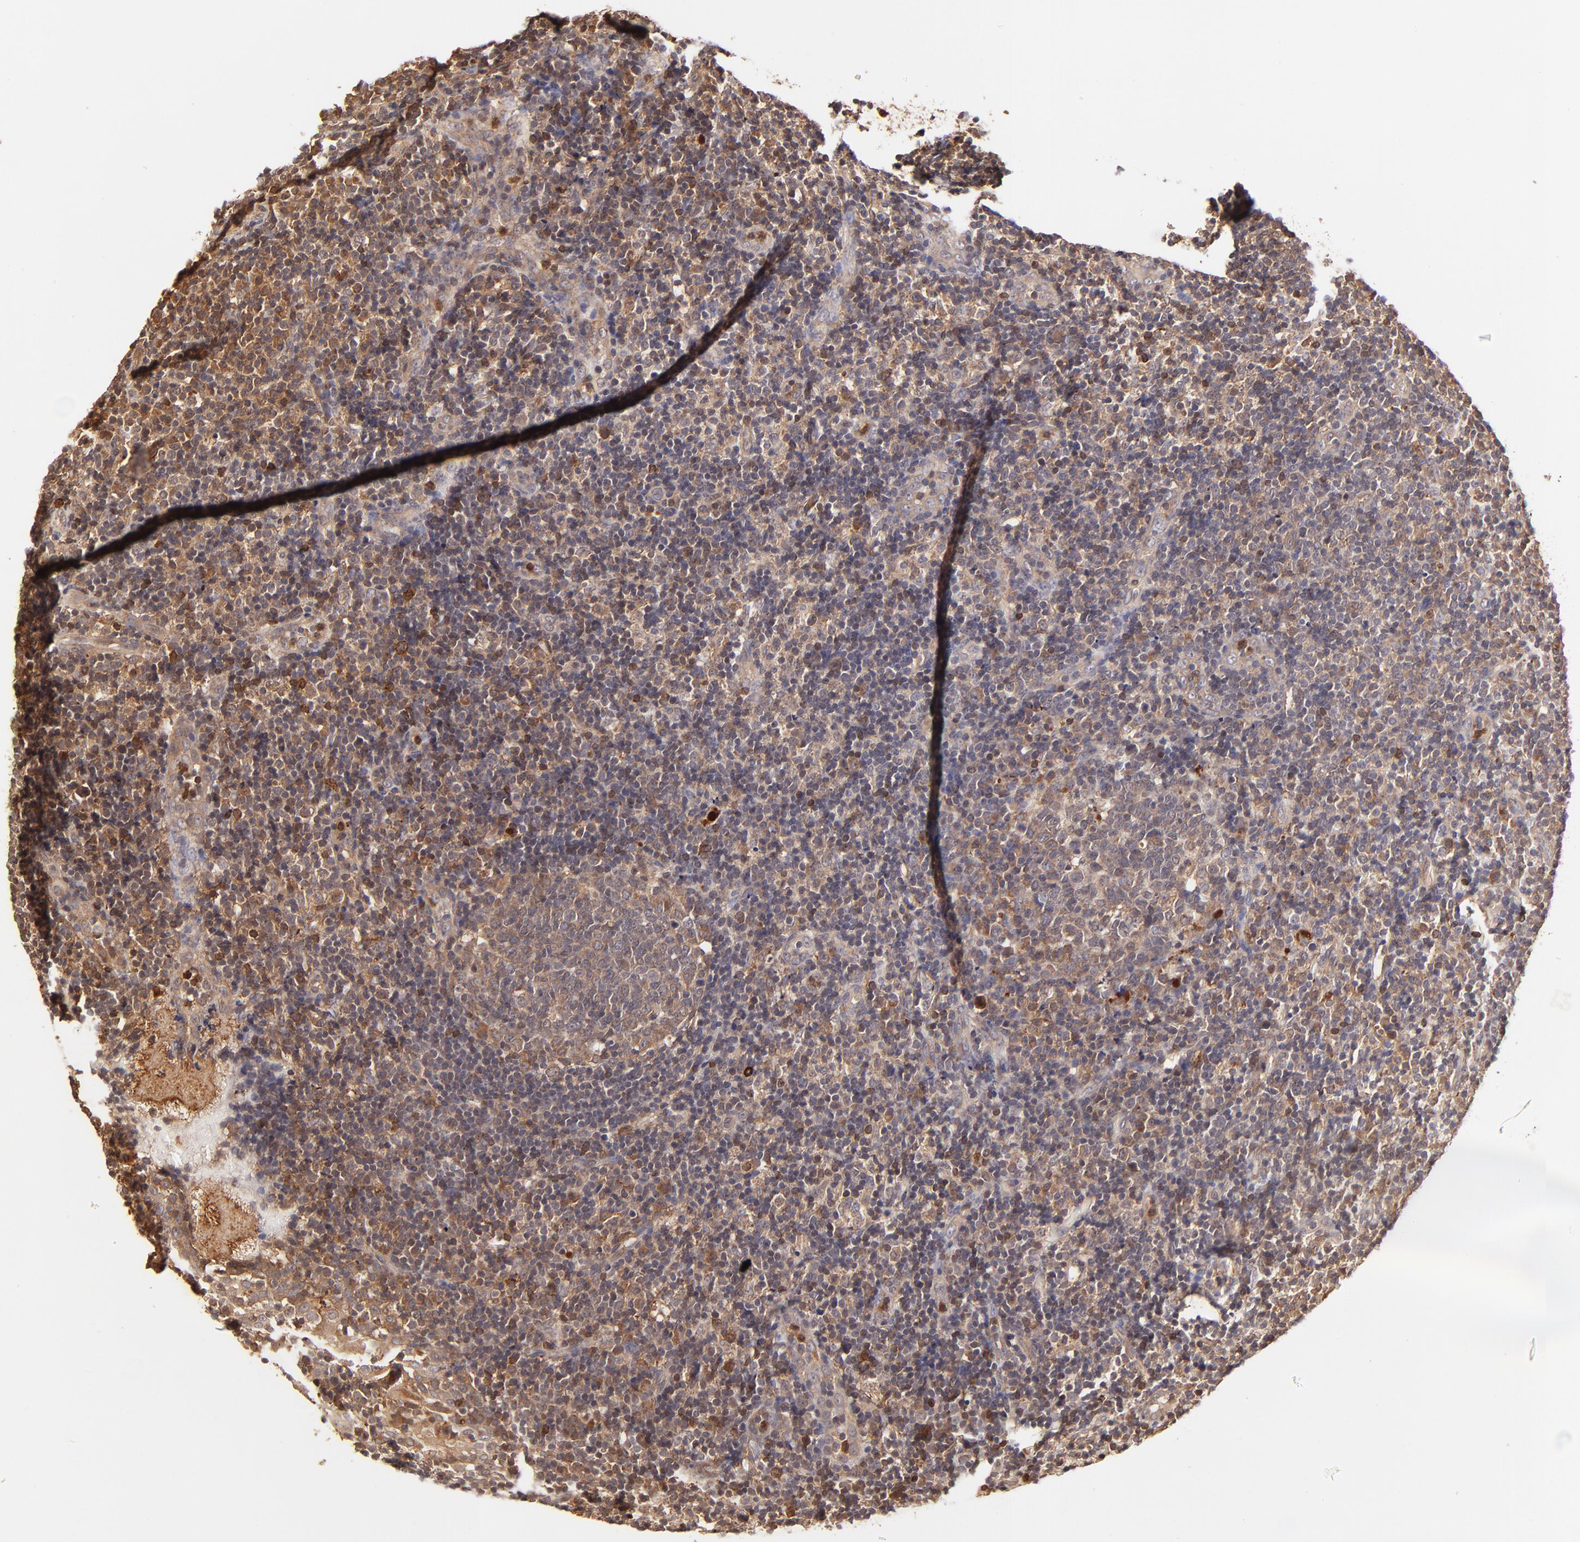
{"staining": {"intensity": "moderate", "quantity": ">75%", "location": "cytoplasmic/membranous"}, "tissue": "tonsil", "cell_type": "Germinal center cells", "image_type": "normal", "snomed": [{"axis": "morphology", "description": "Normal tissue, NOS"}, {"axis": "topography", "description": "Tonsil"}], "caption": "About >75% of germinal center cells in unremarkable tonsil display moderate cytoplasmic/membranous protein positivity as visualized by brown immunohistochemical staining.", "gene": "ITGB1", "patient": {"sex": "female", "age": 40}}